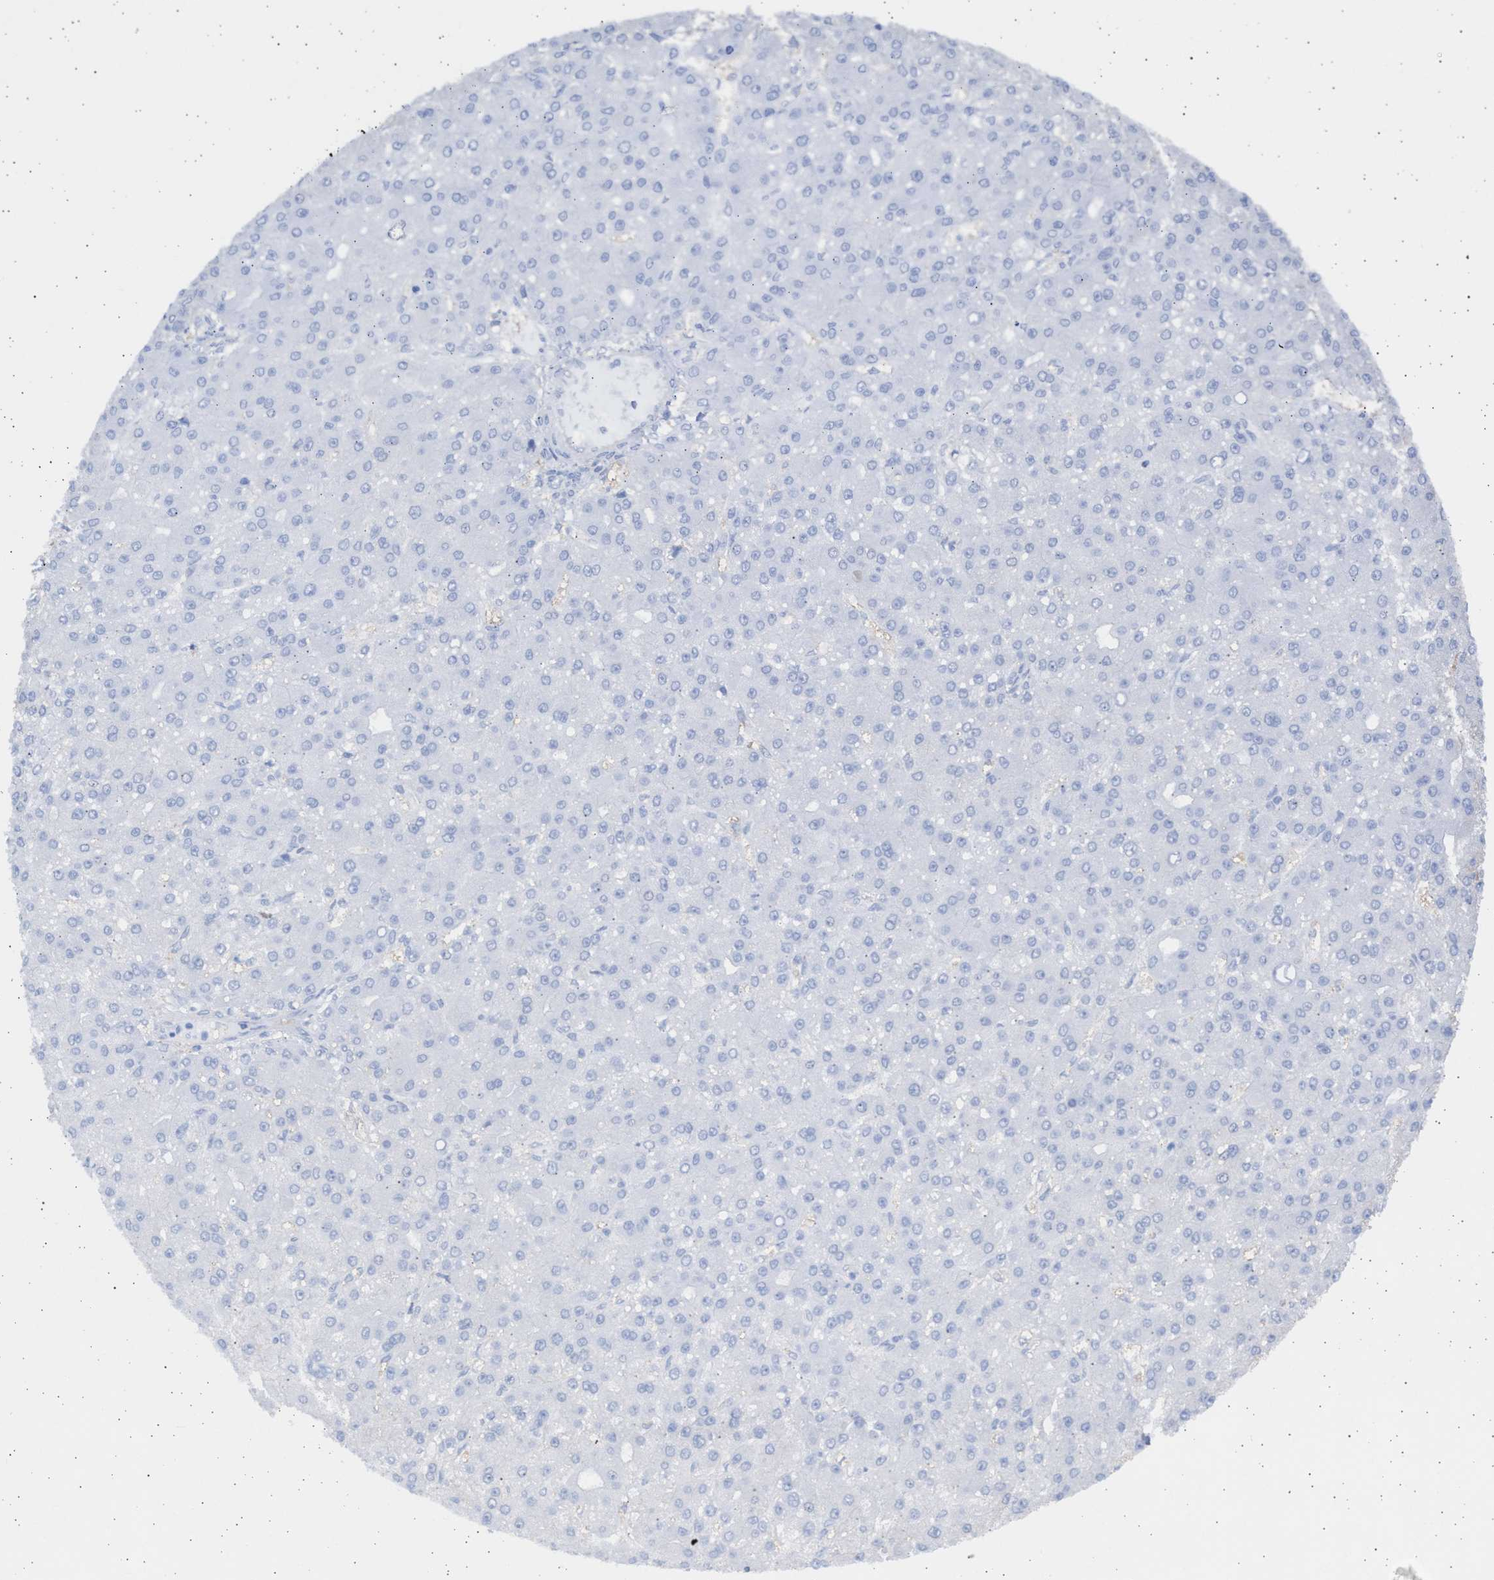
{"staining": {"intensity": "negative", "quantity": "none", "location": "none"}, "tissue": "liver cancer", "cell_type": "Tumor cells", "image_type": "cancer", "snomed": [{"axis": "morphology", "description": "Carcinoma, Hepatocellular, NOS"}, {"axis": "topography", "description": "Liver"}], "caption": "Immunohistochemical staining of liver hepatocellular carcinoma displays no significant expression in tumor cells.", "gene": "ALDOC", "patient": {"sex": "male", "age": 67}}